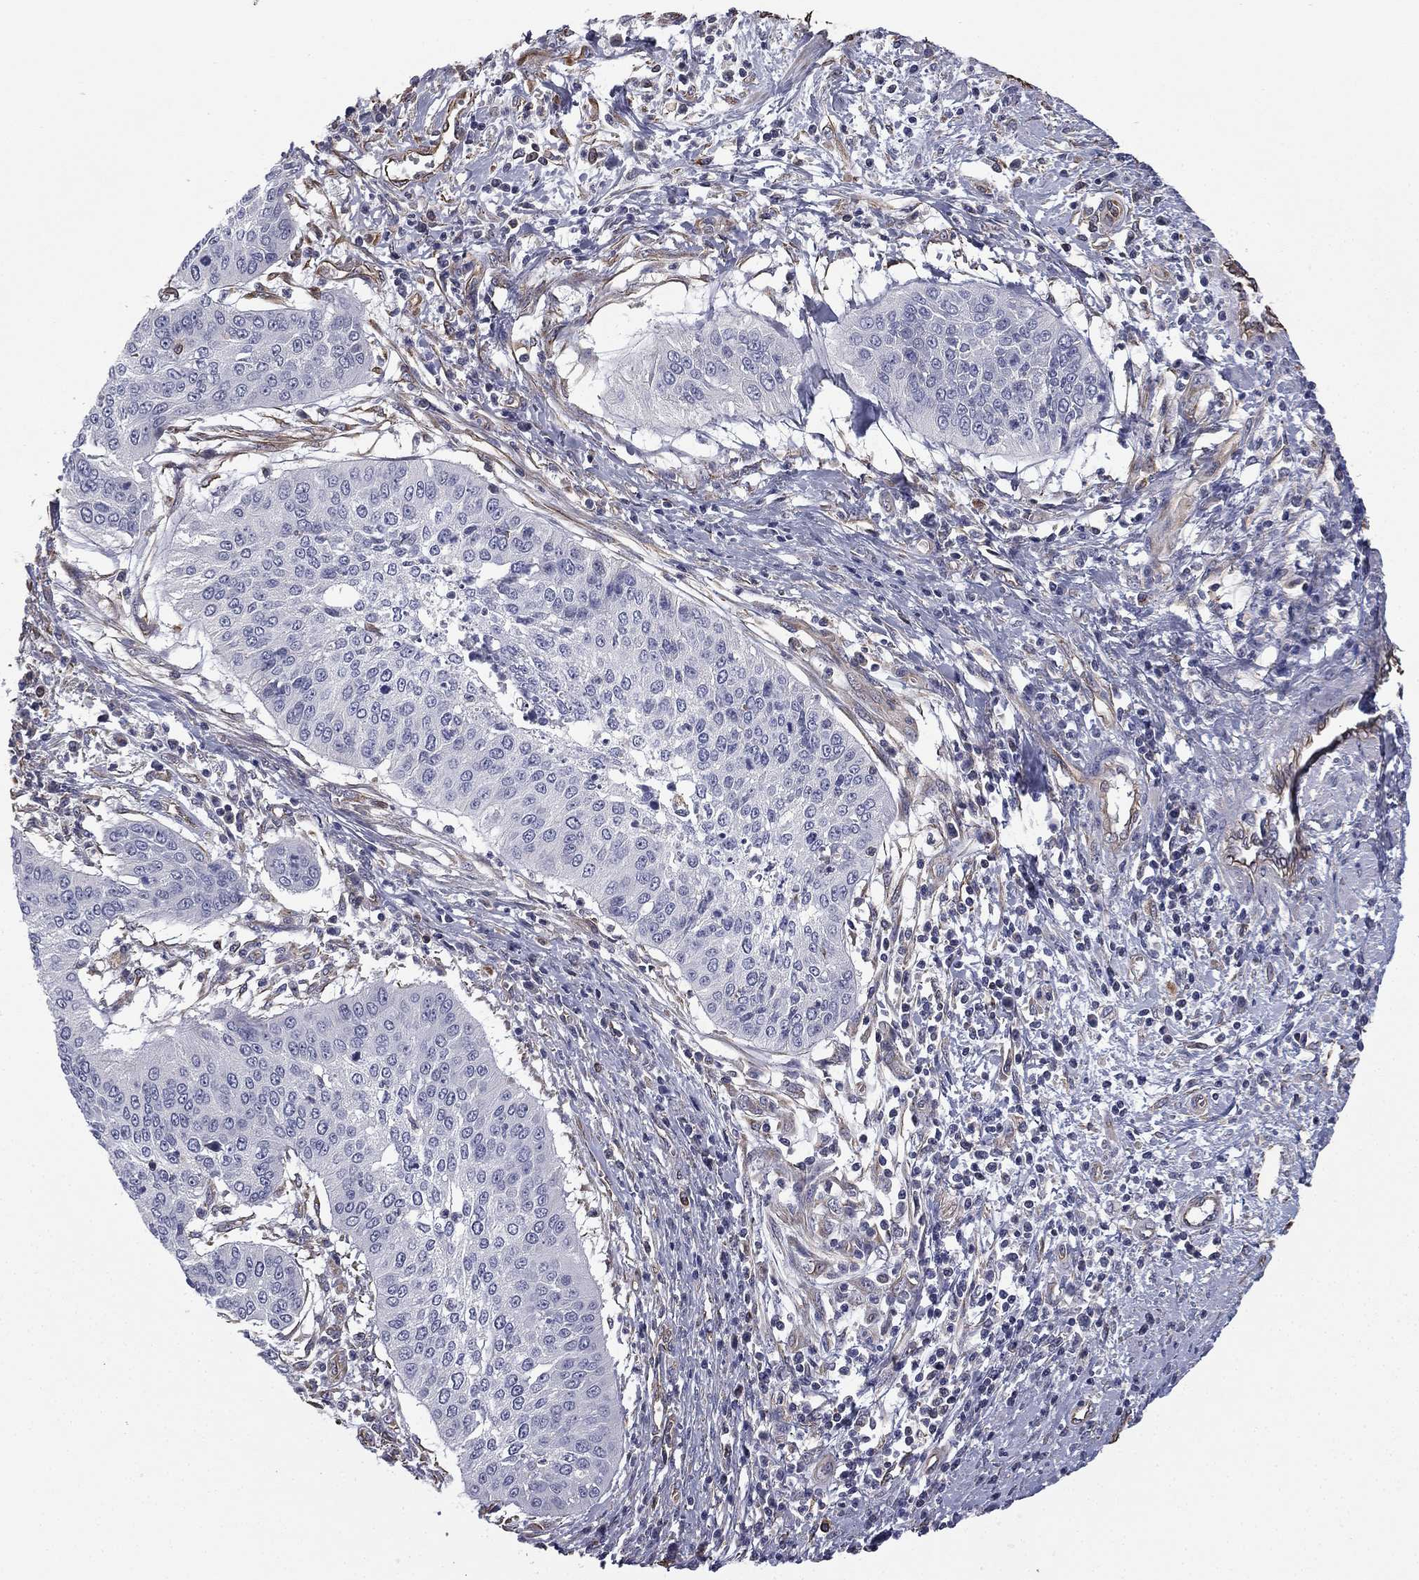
{"staining": {"intensity": "negative", "quantity": "none", "location": "none"}, "tissue": "cervical cancer", "cell_type": "Tumor cells", "image_type": "cancer", "snomed": [{"axis": "morphology", "description": "Normal tissue, NOS"}, {"axis": "morphology", "description": "Squamous cell carcinoma, NOS"}, {"axis": "topography", "description": "Cervix"}], "caption": "Tumor cells show no significant protein positivity in cervical cancer.", "gene": "SCUBE1", "patient": {"sex": "female", "age": 39}}